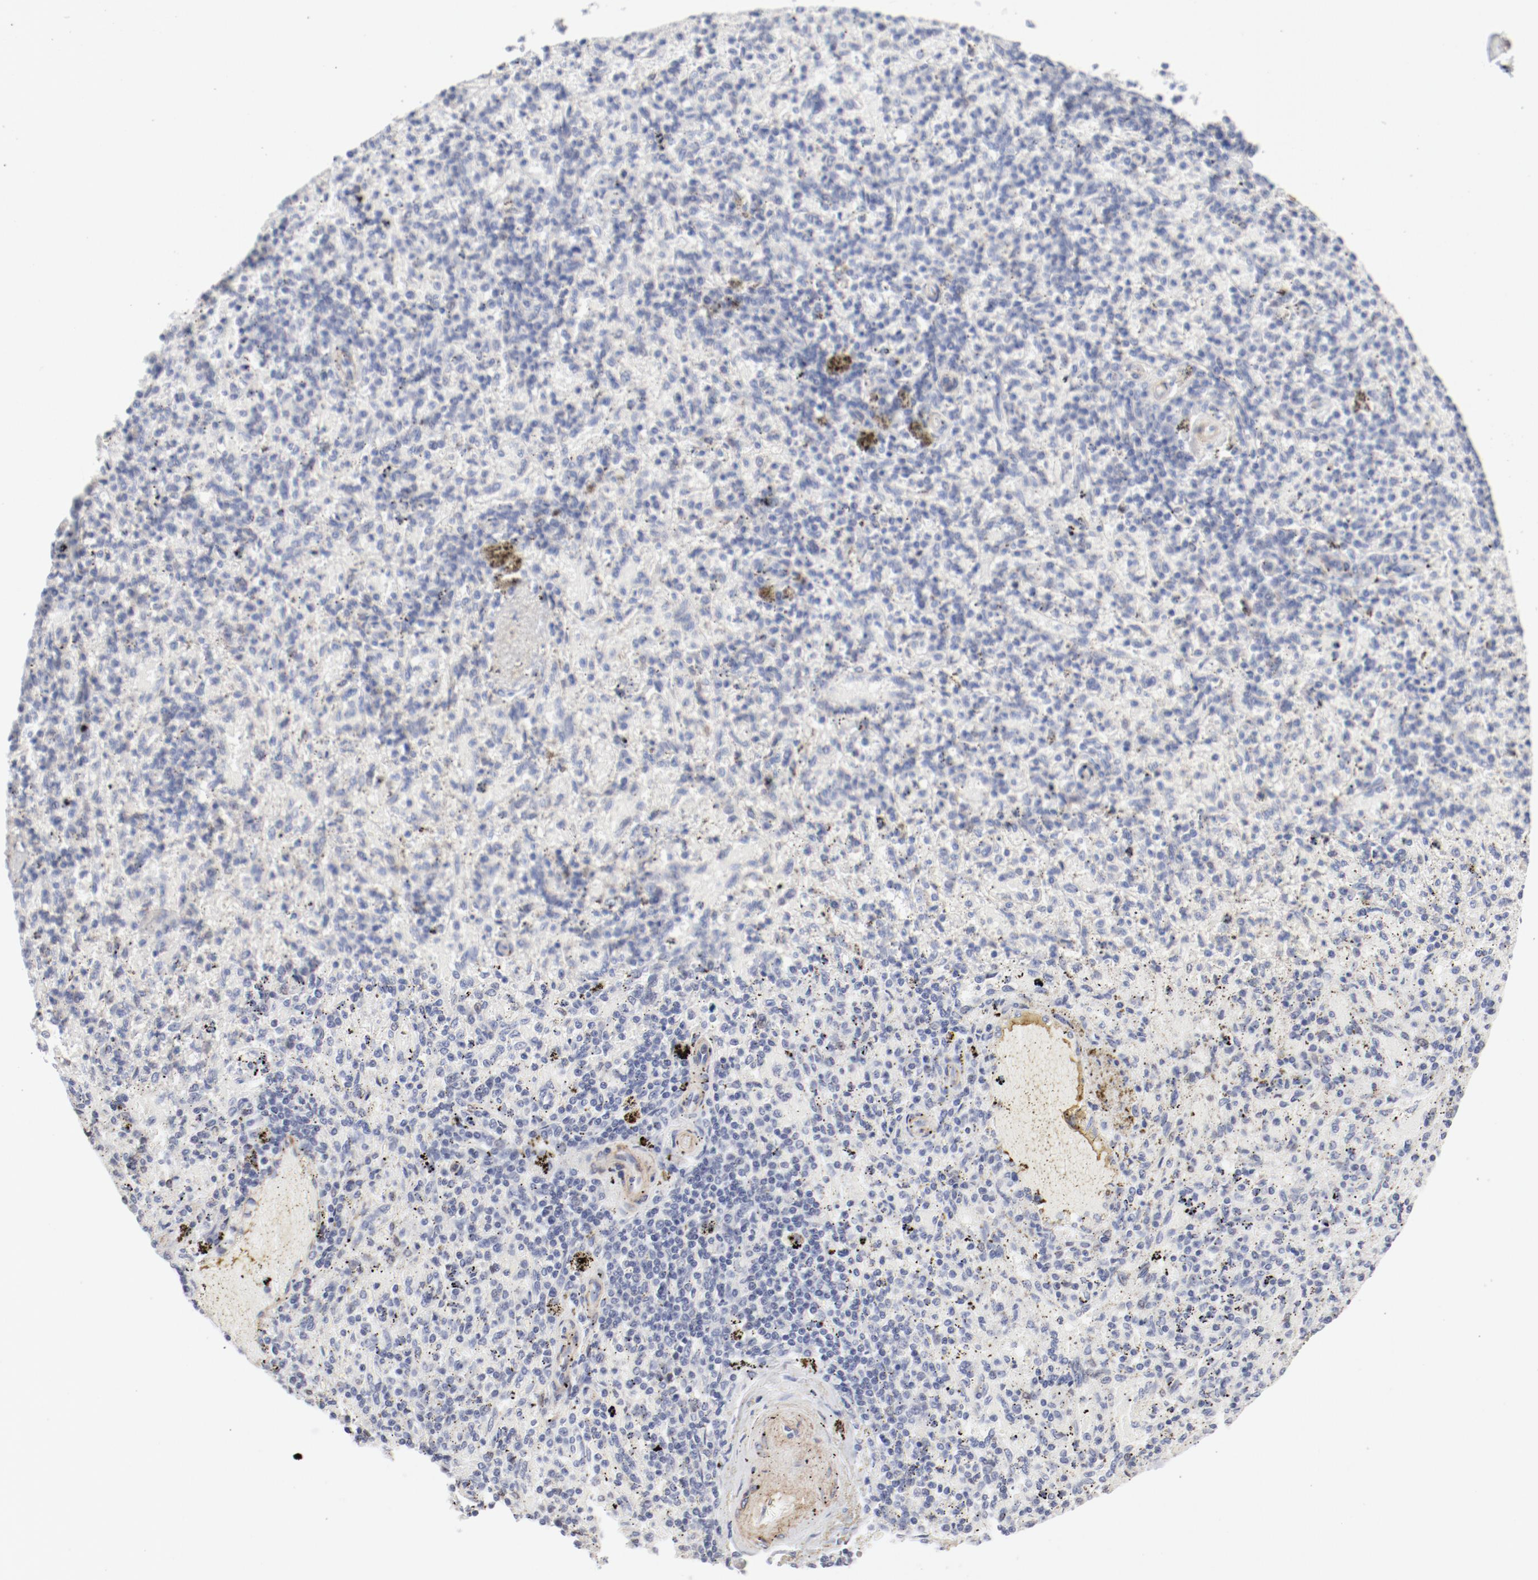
{"staining": {"intensity": "negative", "quantity": "none", "location": "none"}, "tissue": "spleen", "cell_type": "Cells in red pulp", "image_type": "normal", "snomed": [{"axis": "morphology", "description": "Normal tissue, NOS"}, {"axis": "topography", "description": "Spleen"}], "caption": "A histopathology image of spleen stained for a protein displays no brown staining in cells in red pulp.", "gene": "MAGED4B", "patient": {"sex": "female", "age": 43}}